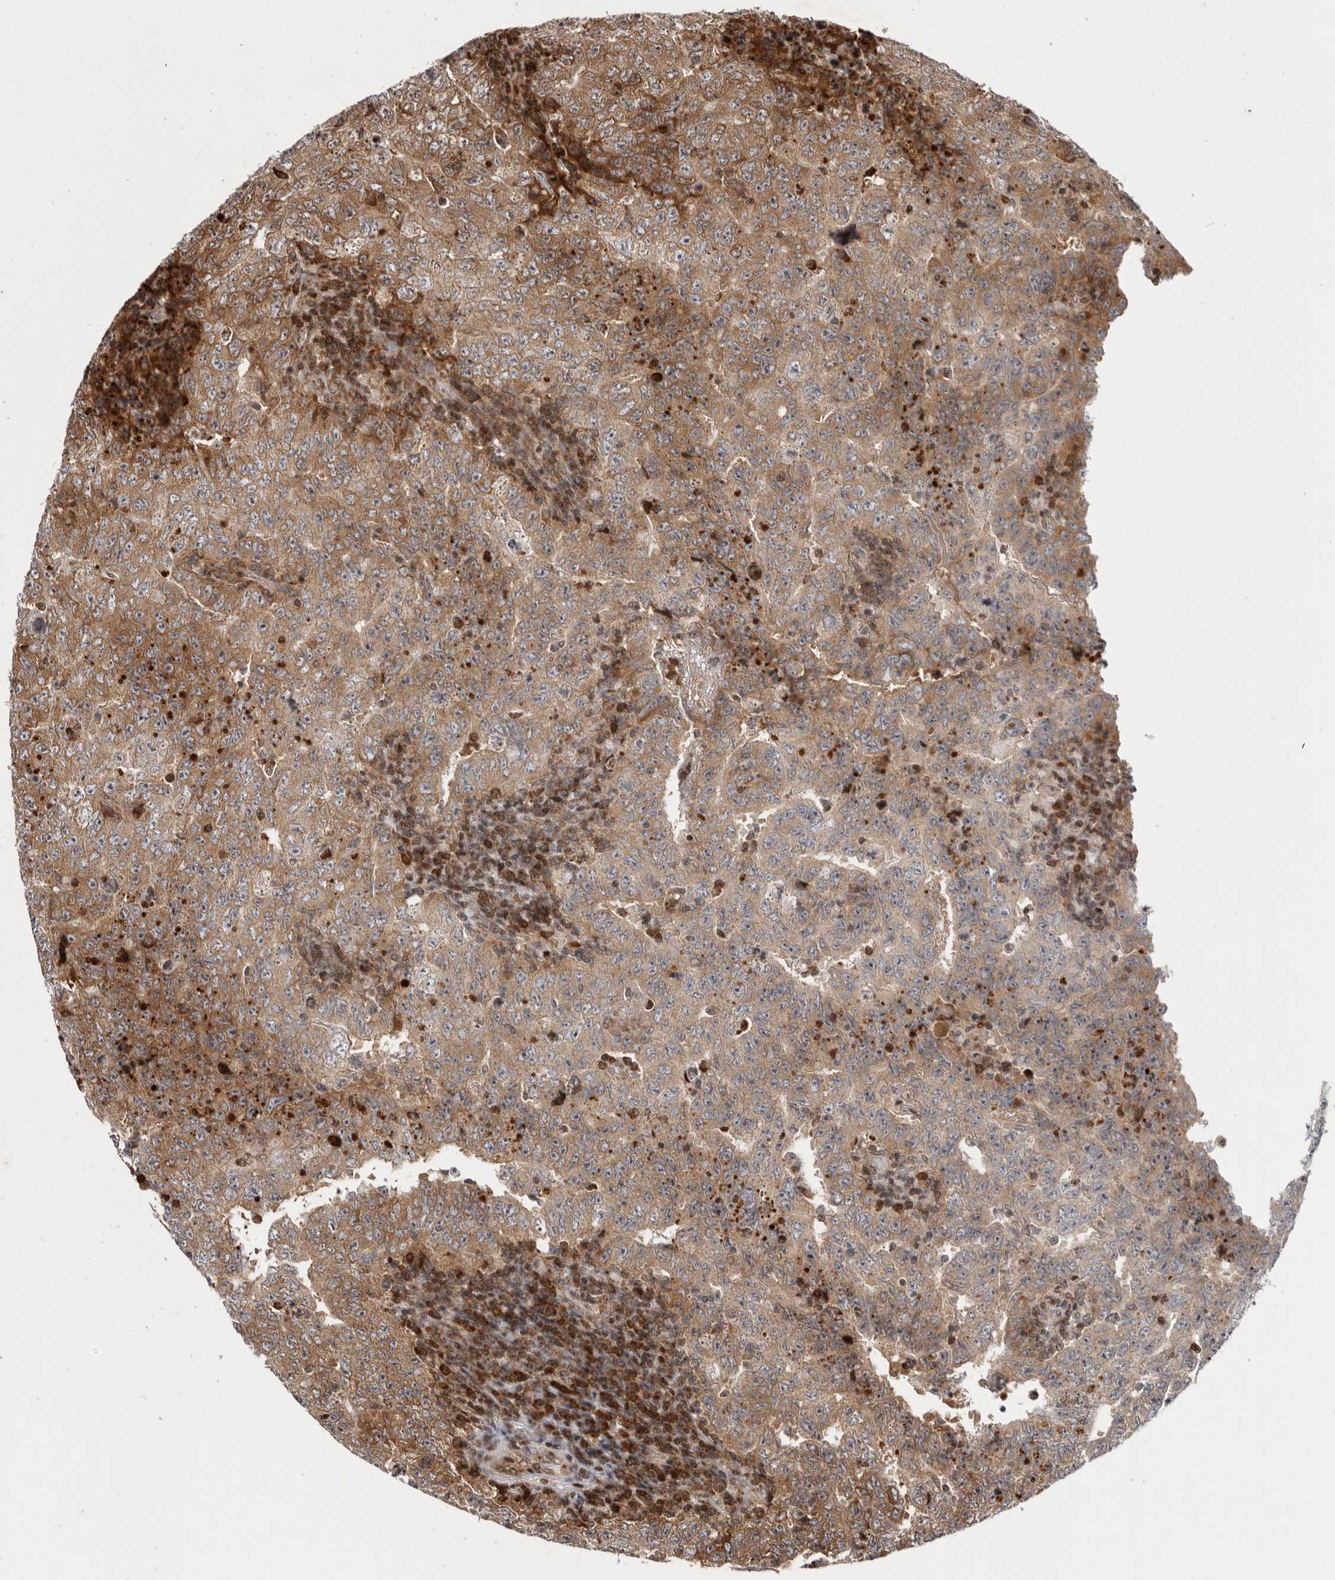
{"staining": {"intensity": "moderate", "quantity": "25%-75%", "location": "cytoplasmic/membranous"}, "tissue": "testis cancer", "cell_type": "Tumor cells", "image_type": "cancer", "snomed": [{"axis": "morphology", "description": "Carcinoma, Embryonal, NOS"}, {"axis": "topography", "description": "Testis"}], "caption": "This micrograph displays immunohistochemistry (IHC) staining of human testis embryonal carcinoma, with medium moderate cytoplasmic/membranous positivity in about 25%-75% of tumor cells.", "gene": "FZD3", "patient": {"sex": "male", "age": 26}}